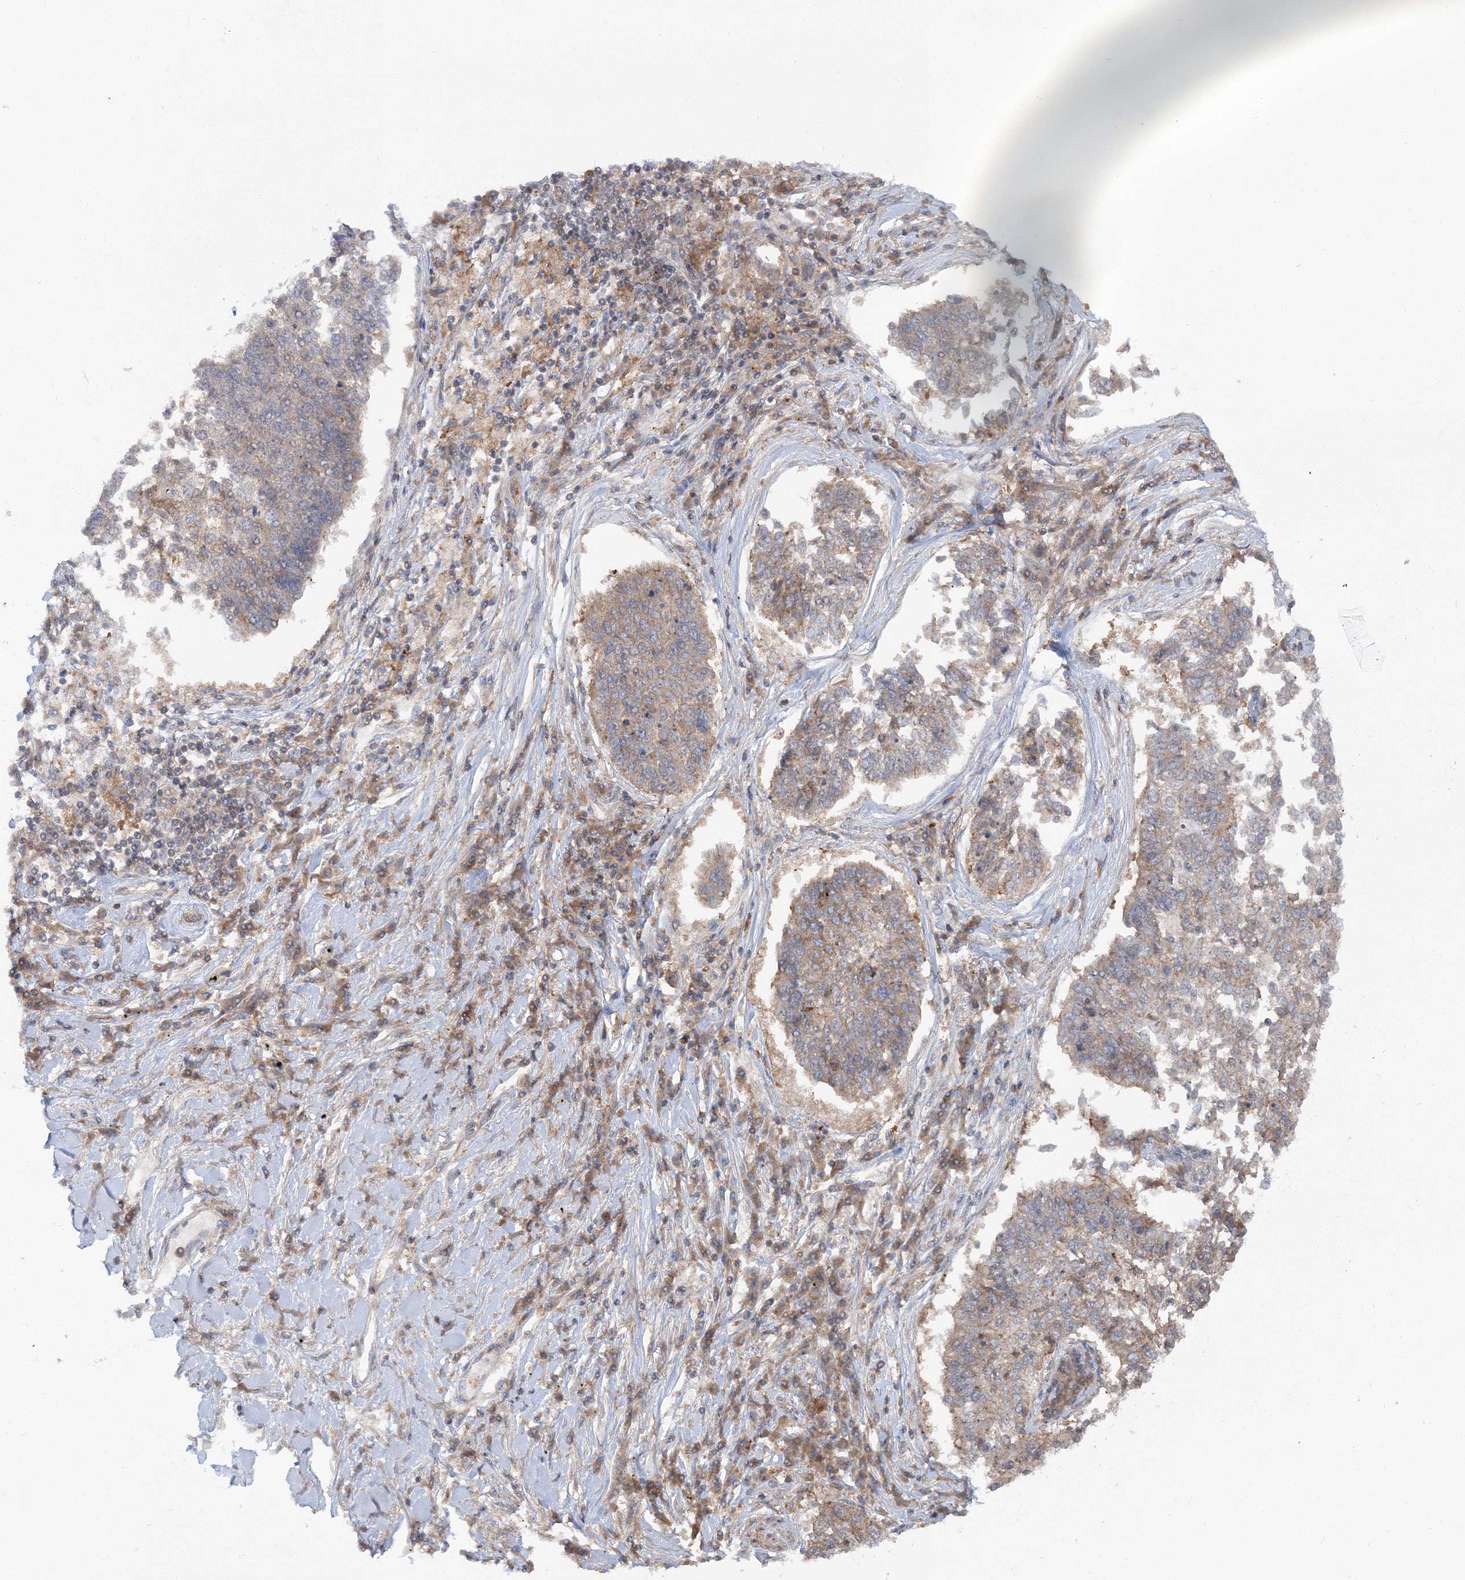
{"staining": {"intensity": "weak", "quantity": ">75%", "location": "cytoplasmic/membranous"}, "tissue": "lung cancer", "cell_type": "Tumor cells", "image_type": "cancer", "snomed": [{"axis": "morphology", "description": "Normal tissue, NOS"}, {"axis": "morphology", "description": "Squamous cell carcinoma, NOS"}, {"axis": "topography", "description": "Cartilage tissue"}, {"axis": "topography", "description": "Bronchus"}, {"axis": "topography", "description": "Lung"}, {"axis": "topography", "description": "Peripheral nerve tissue"}], "caption": "A histopathology image of human squamous cell carcinoma (lung) stained for a protein exhibits weak cytoplasmic/membranous brown staining in tumor cells. Immunohistochemistry (ihc) stains the protein in brown and the nuclei are stained blue.", "gene": "PCBD2", "patient": {"sex": "female", "age": 49}}